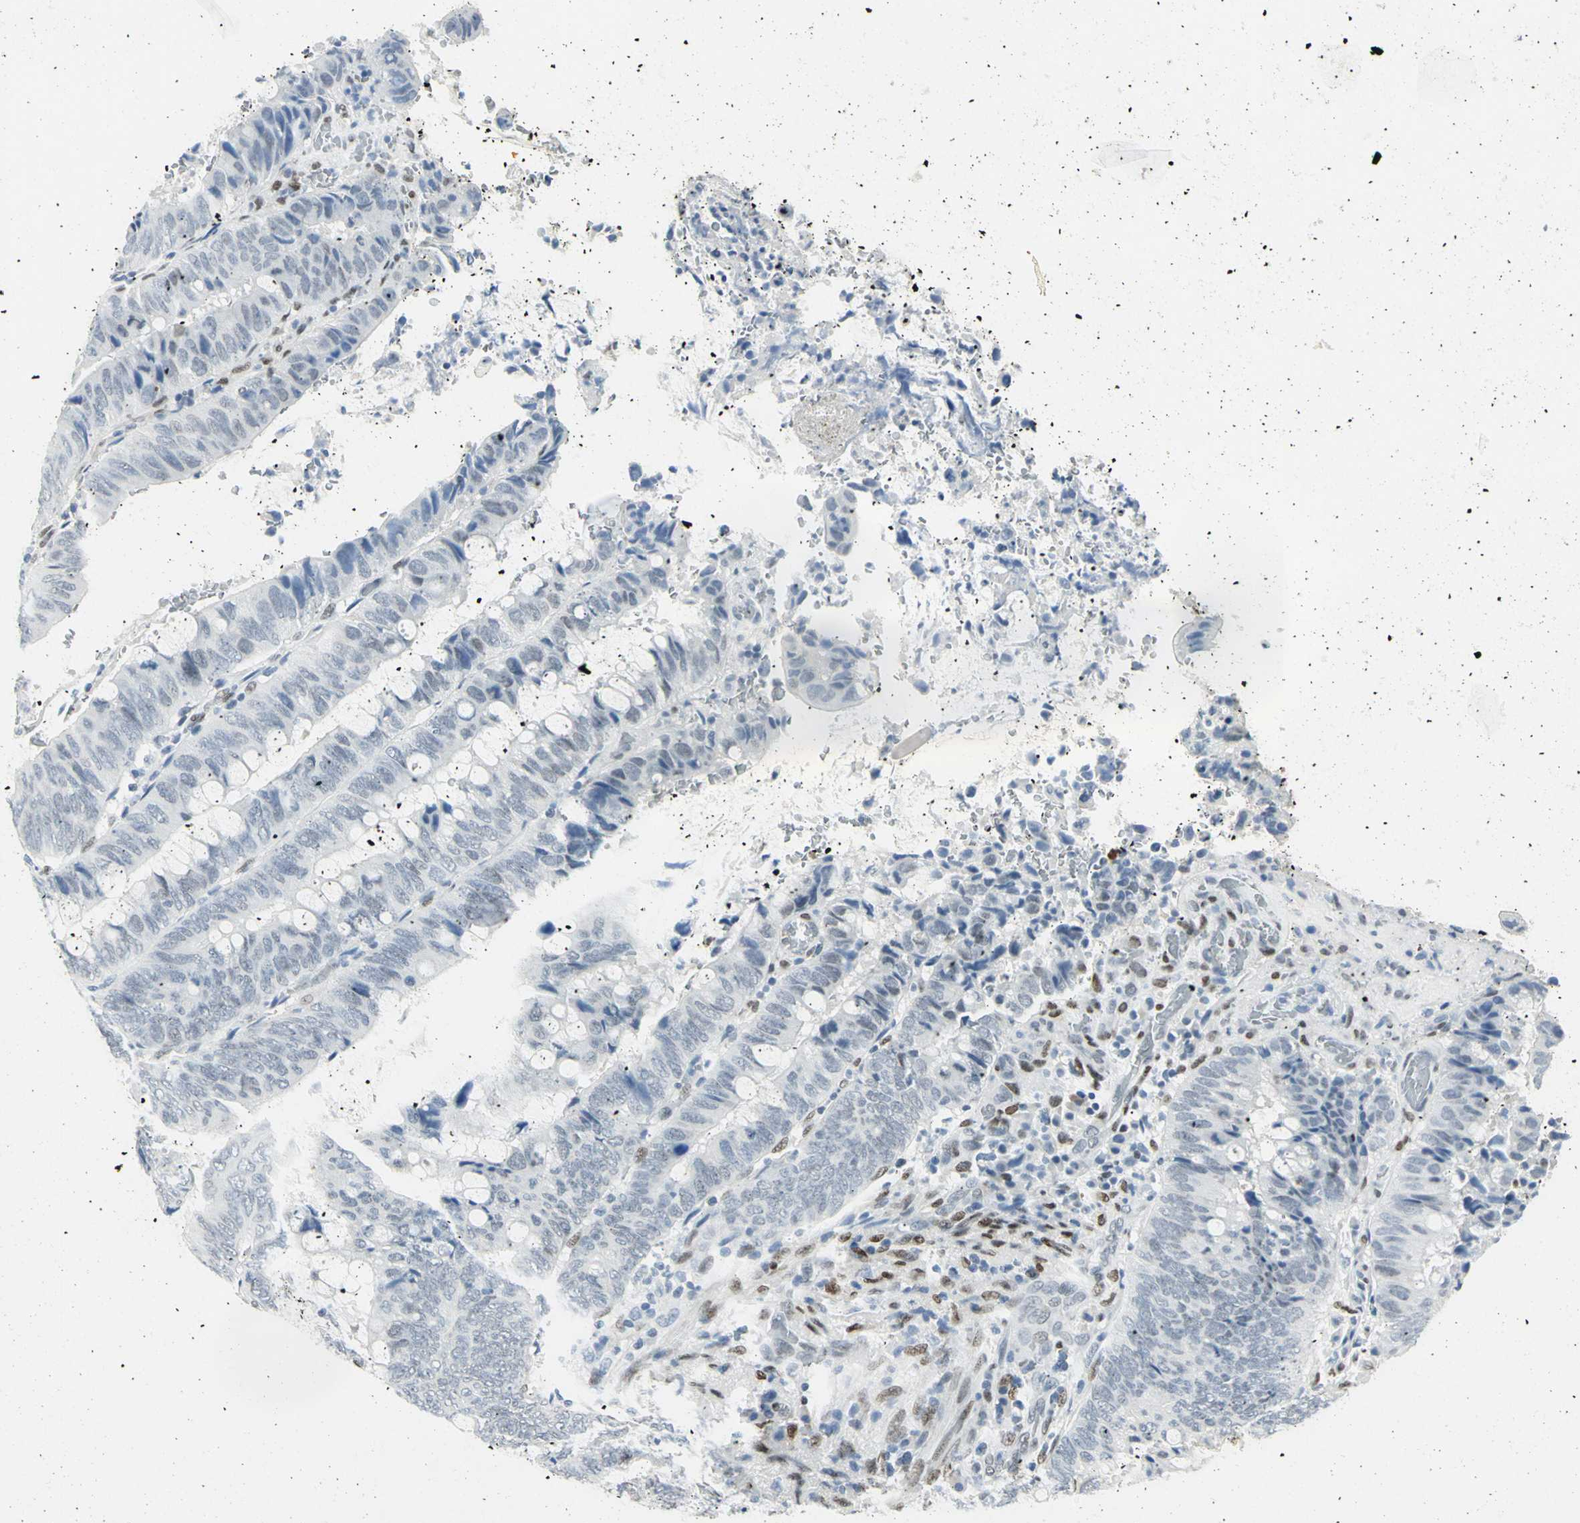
{"staining": {"intensity": "negative", "quantity": "none", "location": "none"}, "tissue": "colorectal cancer", "cell_type": "Tumor cells", "image_type": "cancer", "snomed": [{"axis": "morphology", "description": "Normal tissue, NOS"}, {"axis": "morphology", "description": "Adenocarcinoma, NOS"}, {"axis": "topography", "description": "Rectum"}, {"axis": "topography", "description": "Peripheral nerve tissue"}], "caption": "The IHC micrograph has no significant positivity in tumor cells of colorectal adenocarcinoma tissue.", "gene": "MEIS2", "patient": {"sex": "male", "age": 92}}